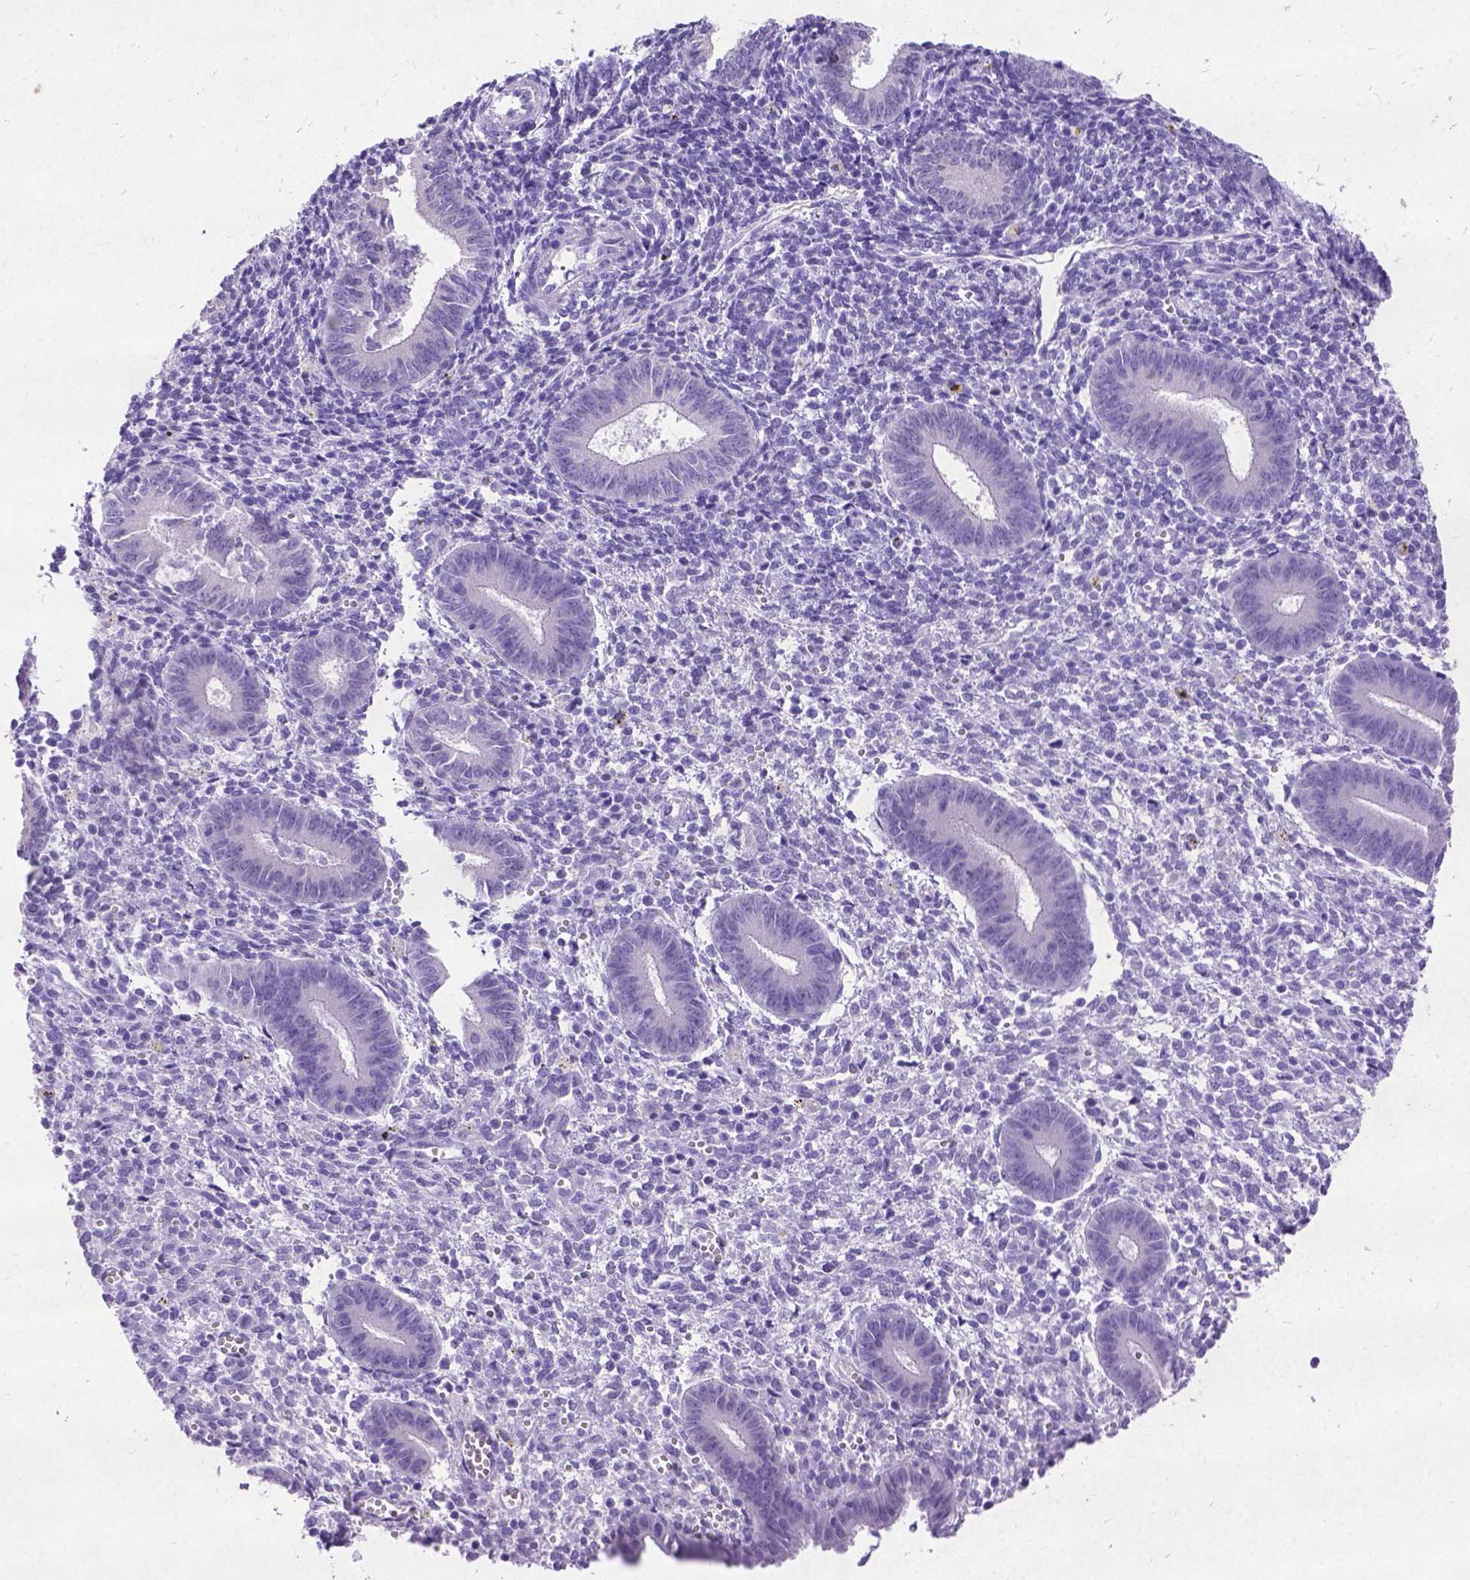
{"staining": {"intensity": "negative", "quantity": "none", "location": "none"}, "tissue": "endometrium", "cell_type": "Cells in endometrial stroma", "image_type": "normal", "snomed": [{"axis": "morphology", "description": "Normal tissue, NOS"}, {"axis": "topography", "description": "Endometrium"}], "caption": "Cells in endometrial stroma show no significant positivity in unremarkable endometrium. (DAB immunohistochemistry visualized using brightfield microscopy, high magnification).", "gene": "NEUROD4", "patient": {"sex": "female", "age": 25}}